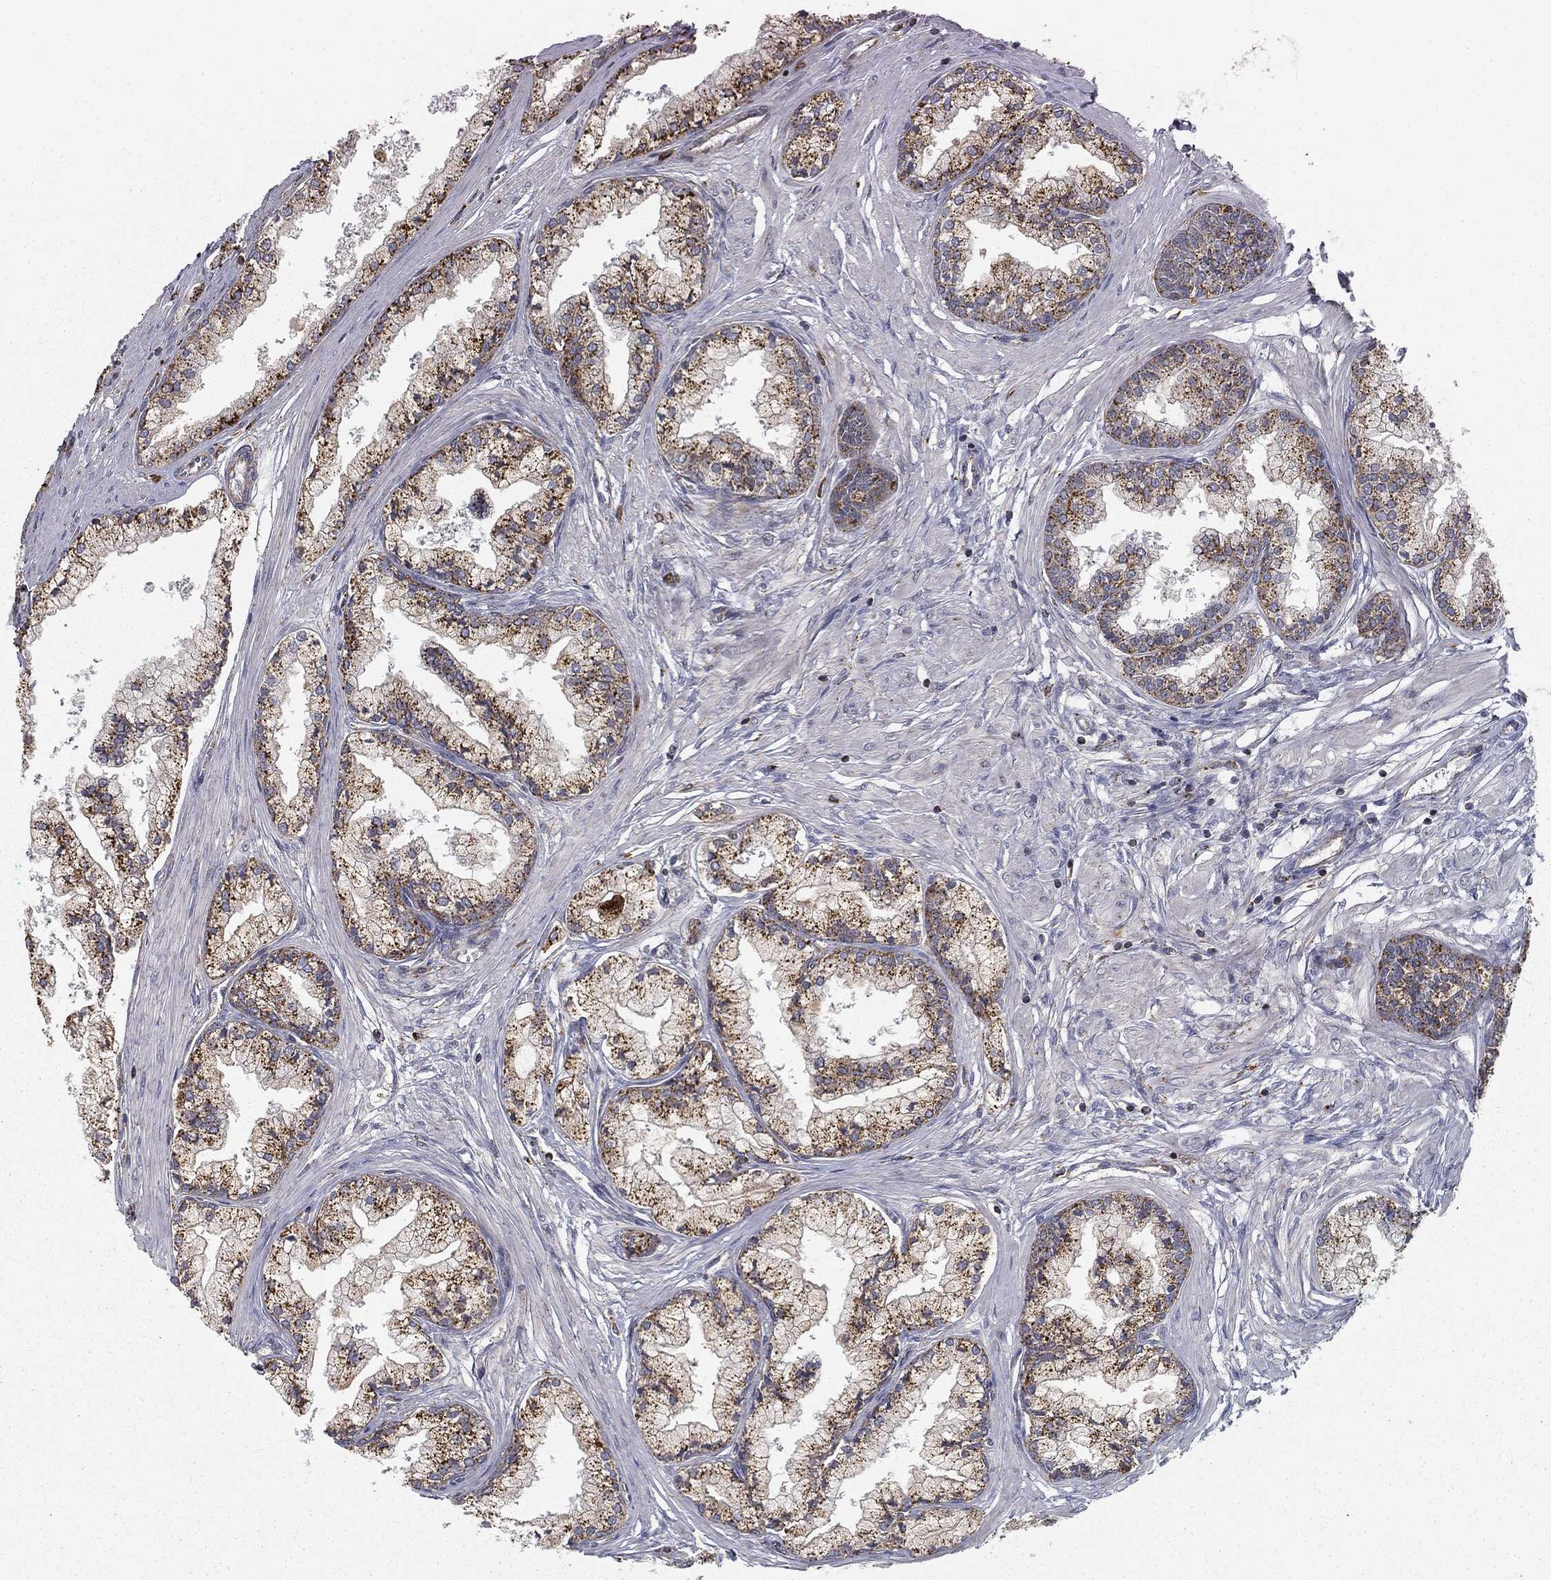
{"staining": {"intensity": "strong", "quantity": ">75%", "location": "cytoplasmic/membranous"}, "tissue": "prostate cancer", "cell_type": "Tumor cells", "image_type": "cancer", "snomed": [{"axis": "morphology", "description": "Adenocarcinoma, High grade"}, {"axis": "topography", "description": "Prostate"}], "caption": "Tumor cells demonstrate strong cytoplasmic/membranous expression in about >75% of cells in prostate cancer.", "gene": "CTSA", "patient": {"sex": "male", "age": 66}}